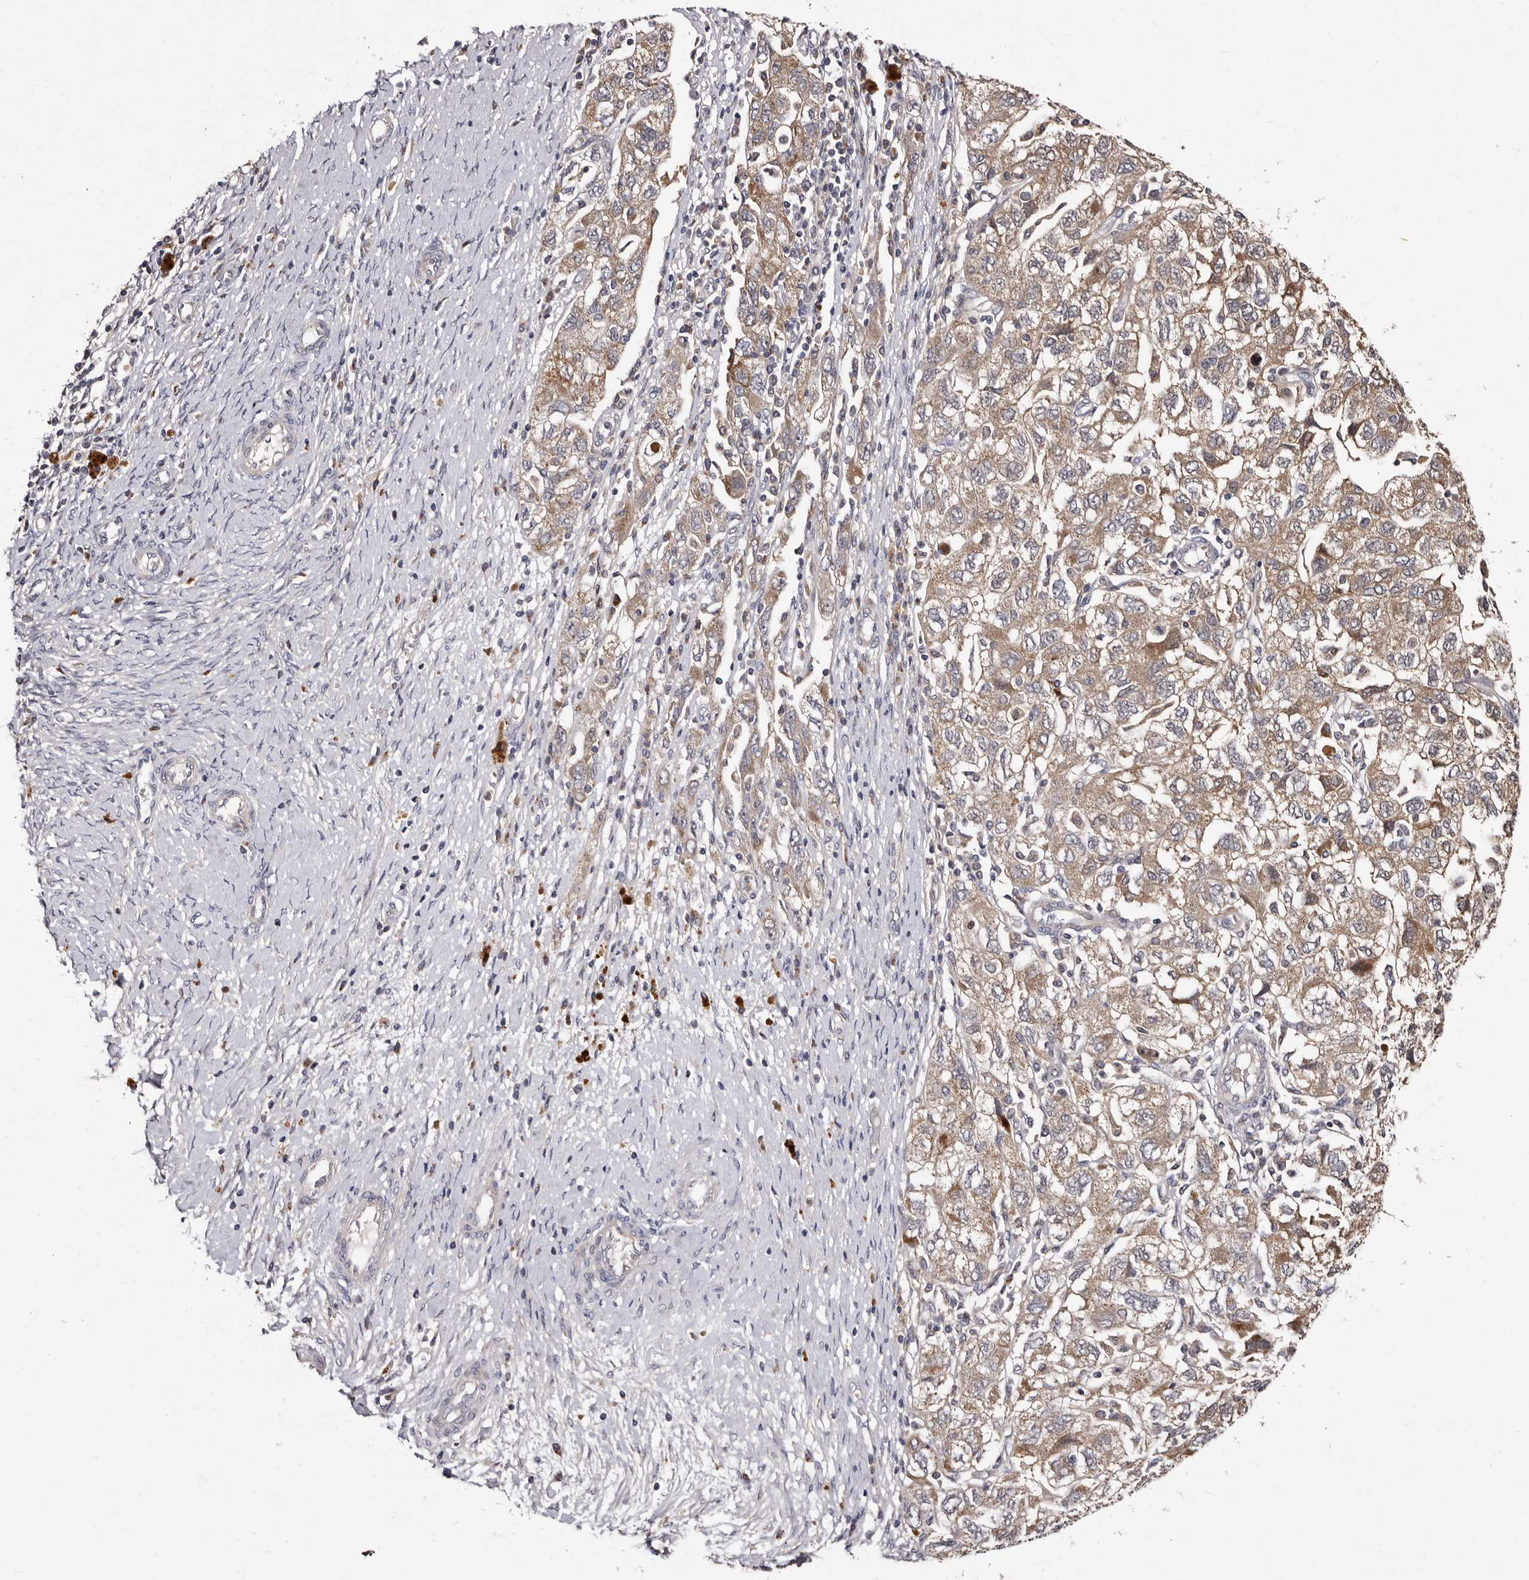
{"staining": {"intensity": "weak", "quantity": ">75%", "location": "cytoplasmic/membranous"}, "tissue": "ovarian cancer", "cell_type": "Tumor cells", "image_type": "cancer", "snomed": [{"axis": "morphology", "description": "Carcinoma, NOS"}, {"axis": "morphology", "description": "Cystadenocarcinoma, serous, NOS"}, {"axis": "topography", "description": "Ovary"}], "caption": "IHC of human serous cystadenocarcinoma (ovarian) displays low levels of weak cytoplasmic/membranous staining in about >75% of tumor cells. Using DAB (brown) and hematoxylin (blue) stains, captured at high magnification using brightfield microscopy.", "gene": "DNPH1", "patient": {"sex": "female", "age": 69}}